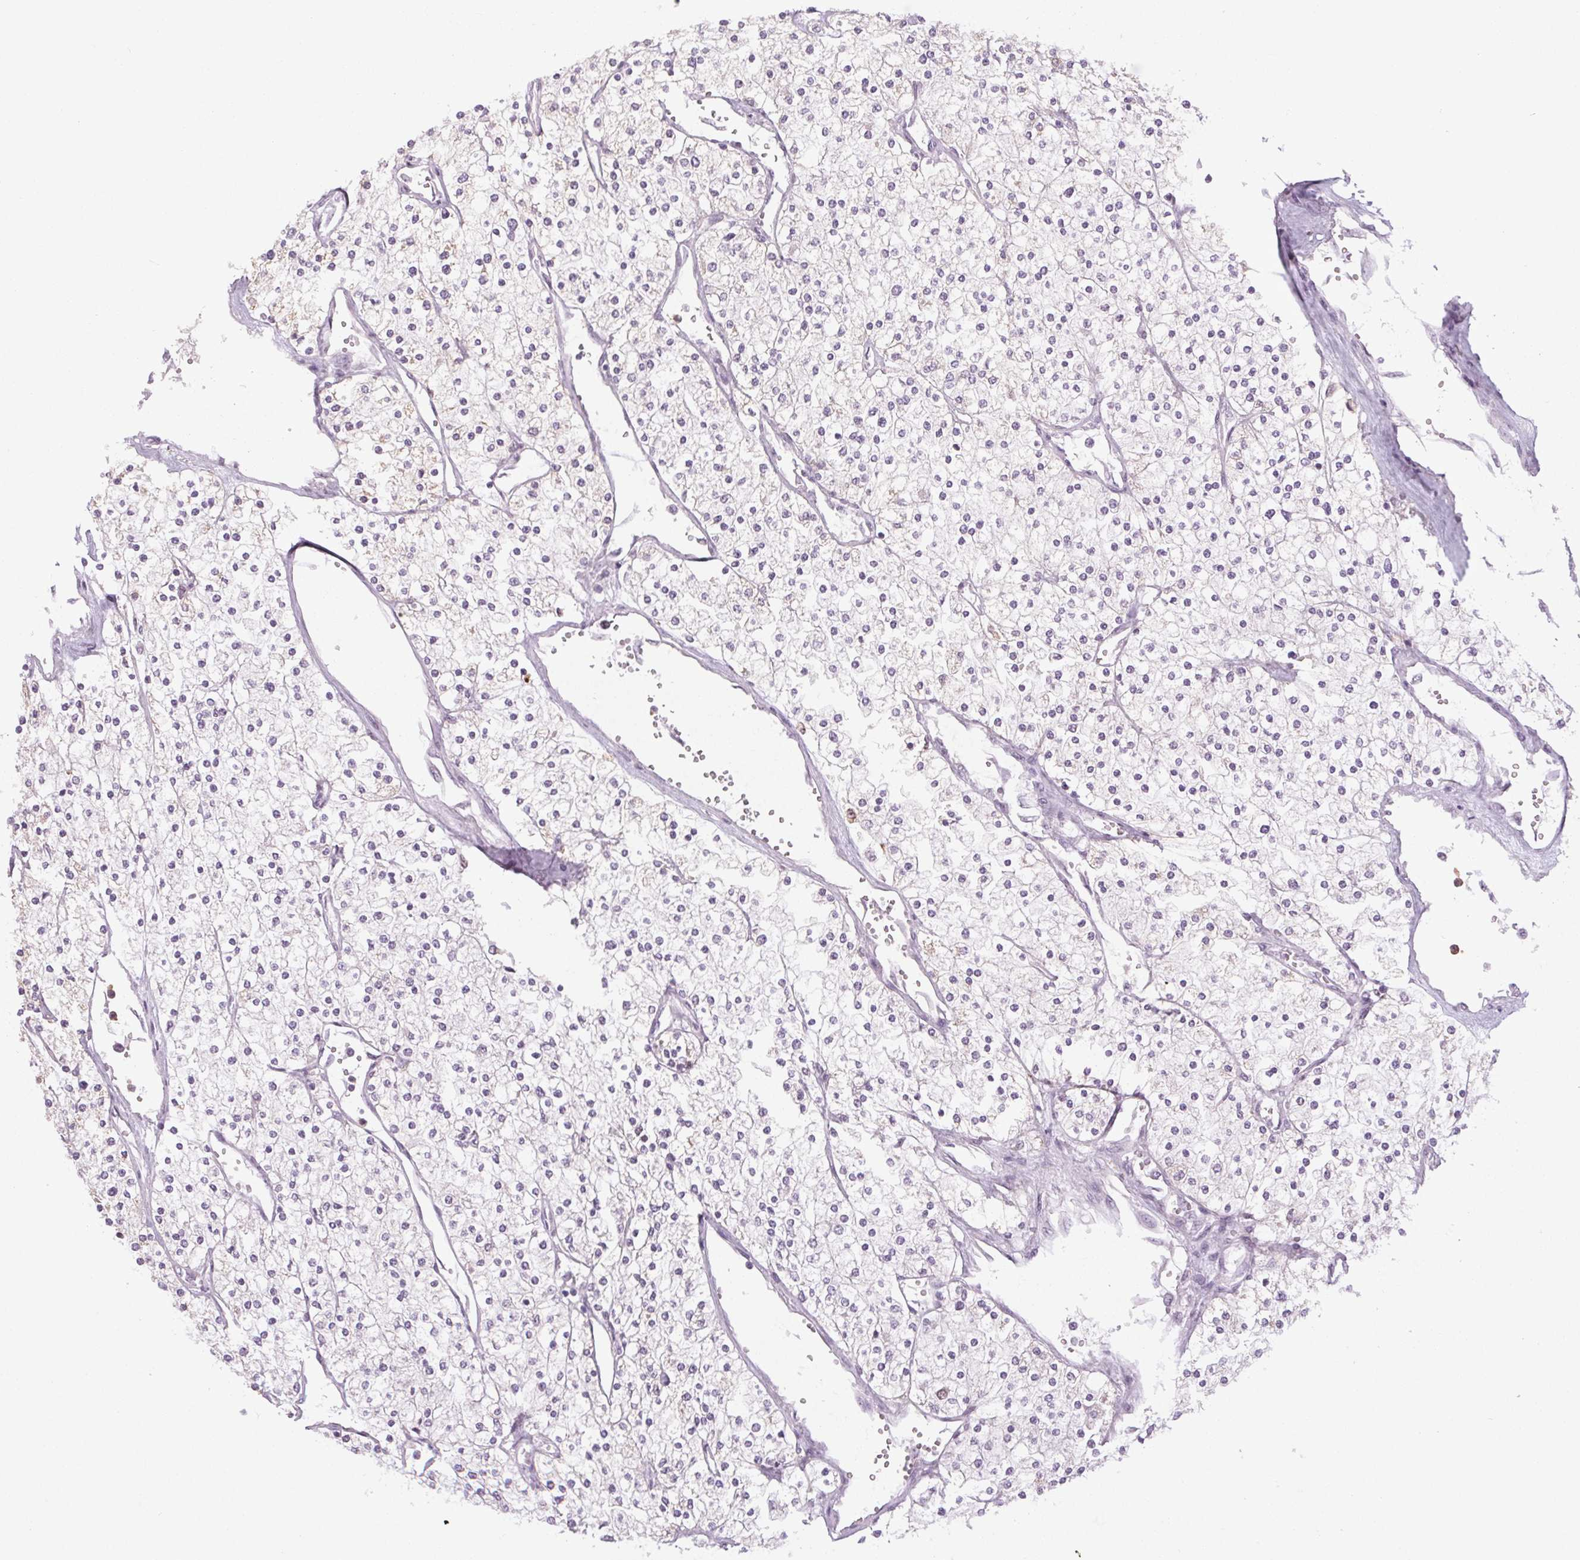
{"staining": {"intensity": "negative", "quantity": "none", "location": "none"}, "tissue": "renal cancer", "cell_type": "Tumor cells", "image_type": "cancer", "snomed": [{"axis": "morphology", "description": "Adenocarcinoma, NOS"}, {"axis": "topography", "description": "Kidney"}], "caption": "IHC image of neoplastic tissue: human adenocarcinoma (renal) stained with DAB shows no significant protein expression in tumor cells.", "gene": "SMIM6", "patient": {"sex": "male", "age": 80}}